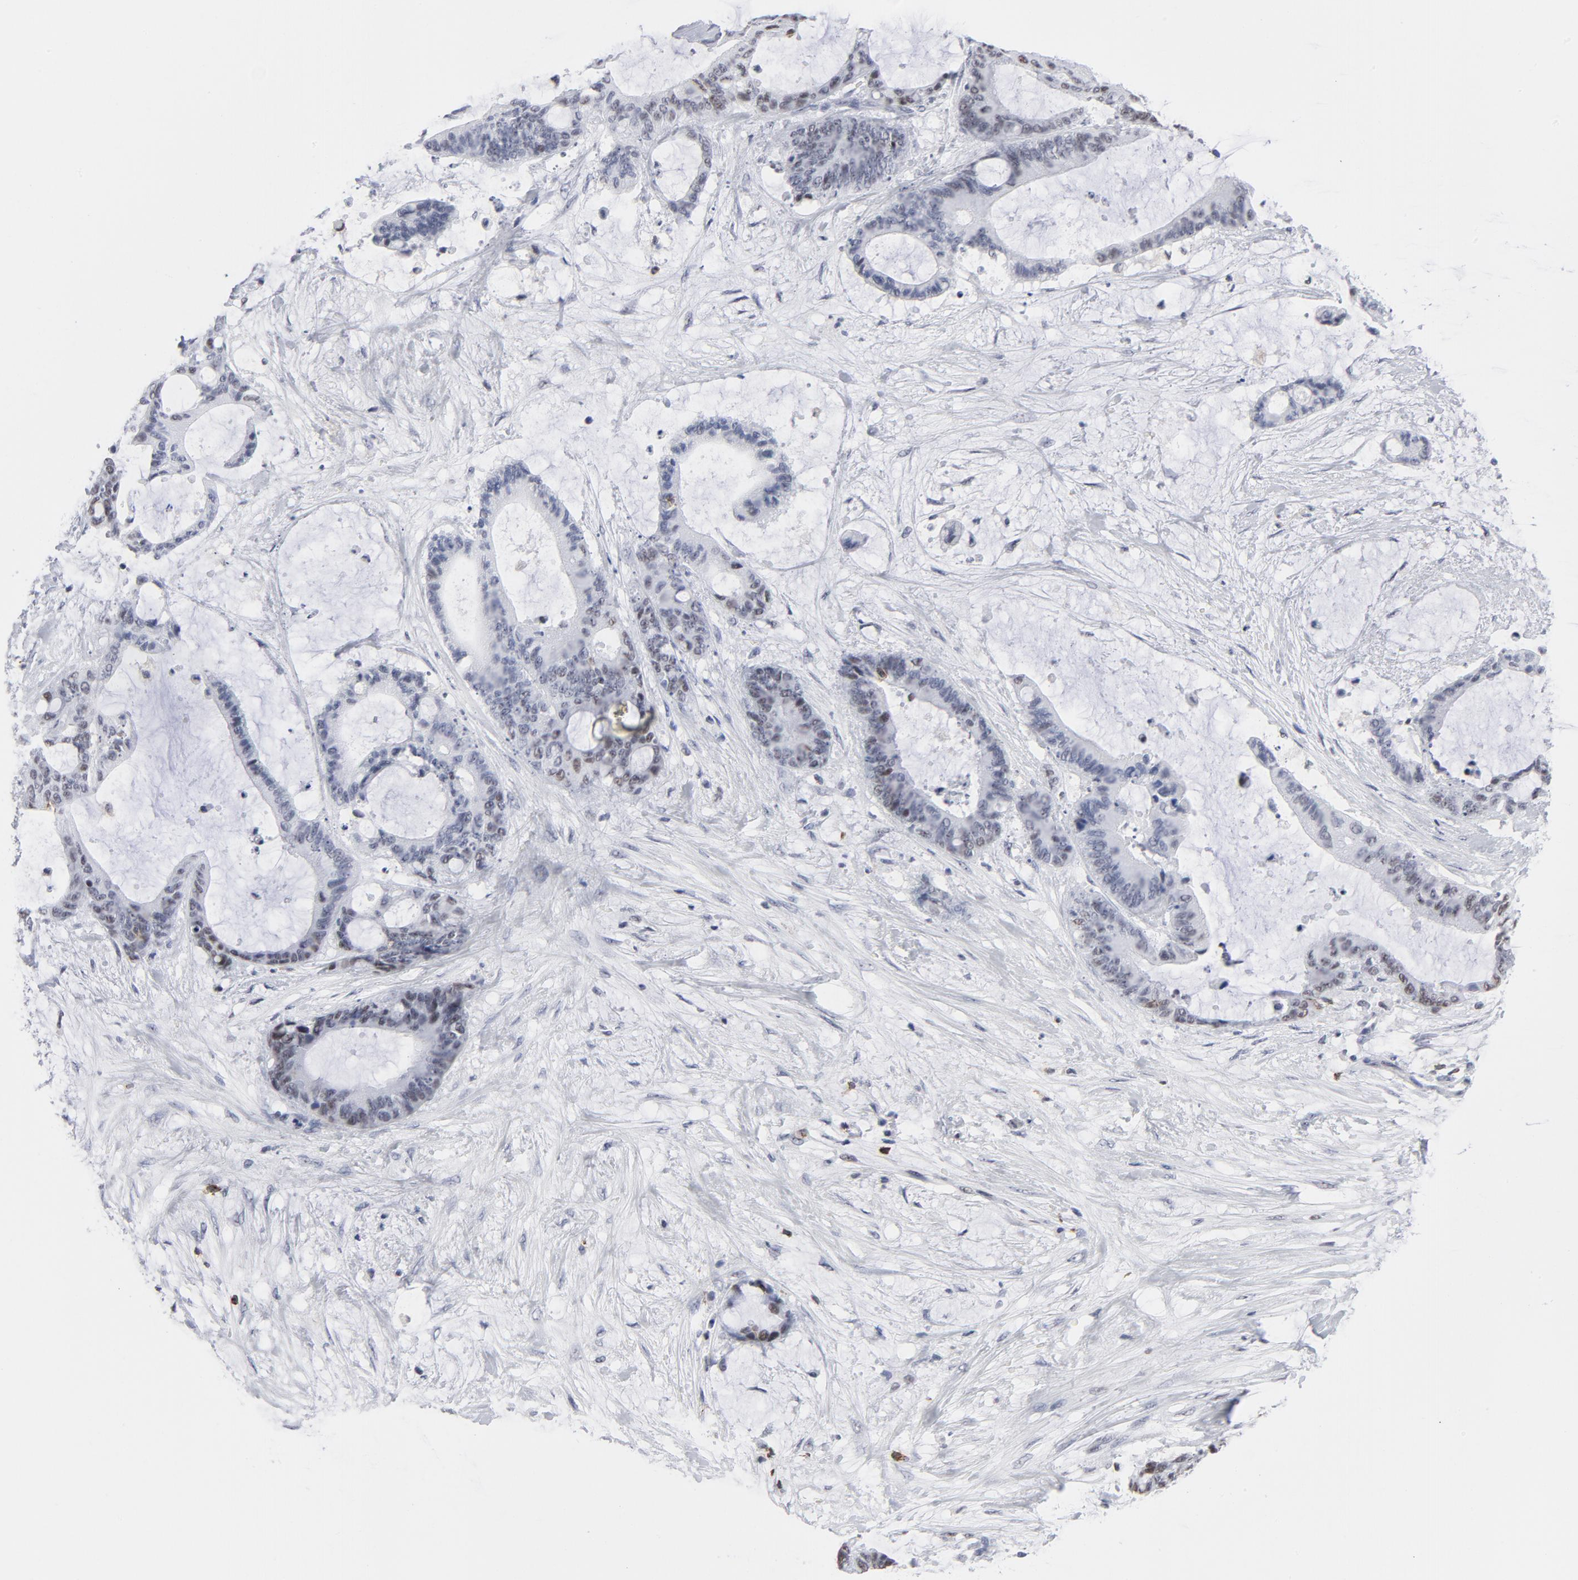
{"staining": {"intensity": "weak", "quantity": "<25%", "location": "nuclear"}, "tissue": "liver cancer", "cell_type": "Tumor cells", "image_type": "cancer", "snomed": [{"axis": "morphology", "description": "Cholangiocarcinoma"}, {"axis": "topography", "description": "Liver"}], "caption": "Tumor cells are negative for brown protein staining in liver cholangiocarcinoma.", "gene": "CD2", "patient": {"sex": "female", "age": 73}}